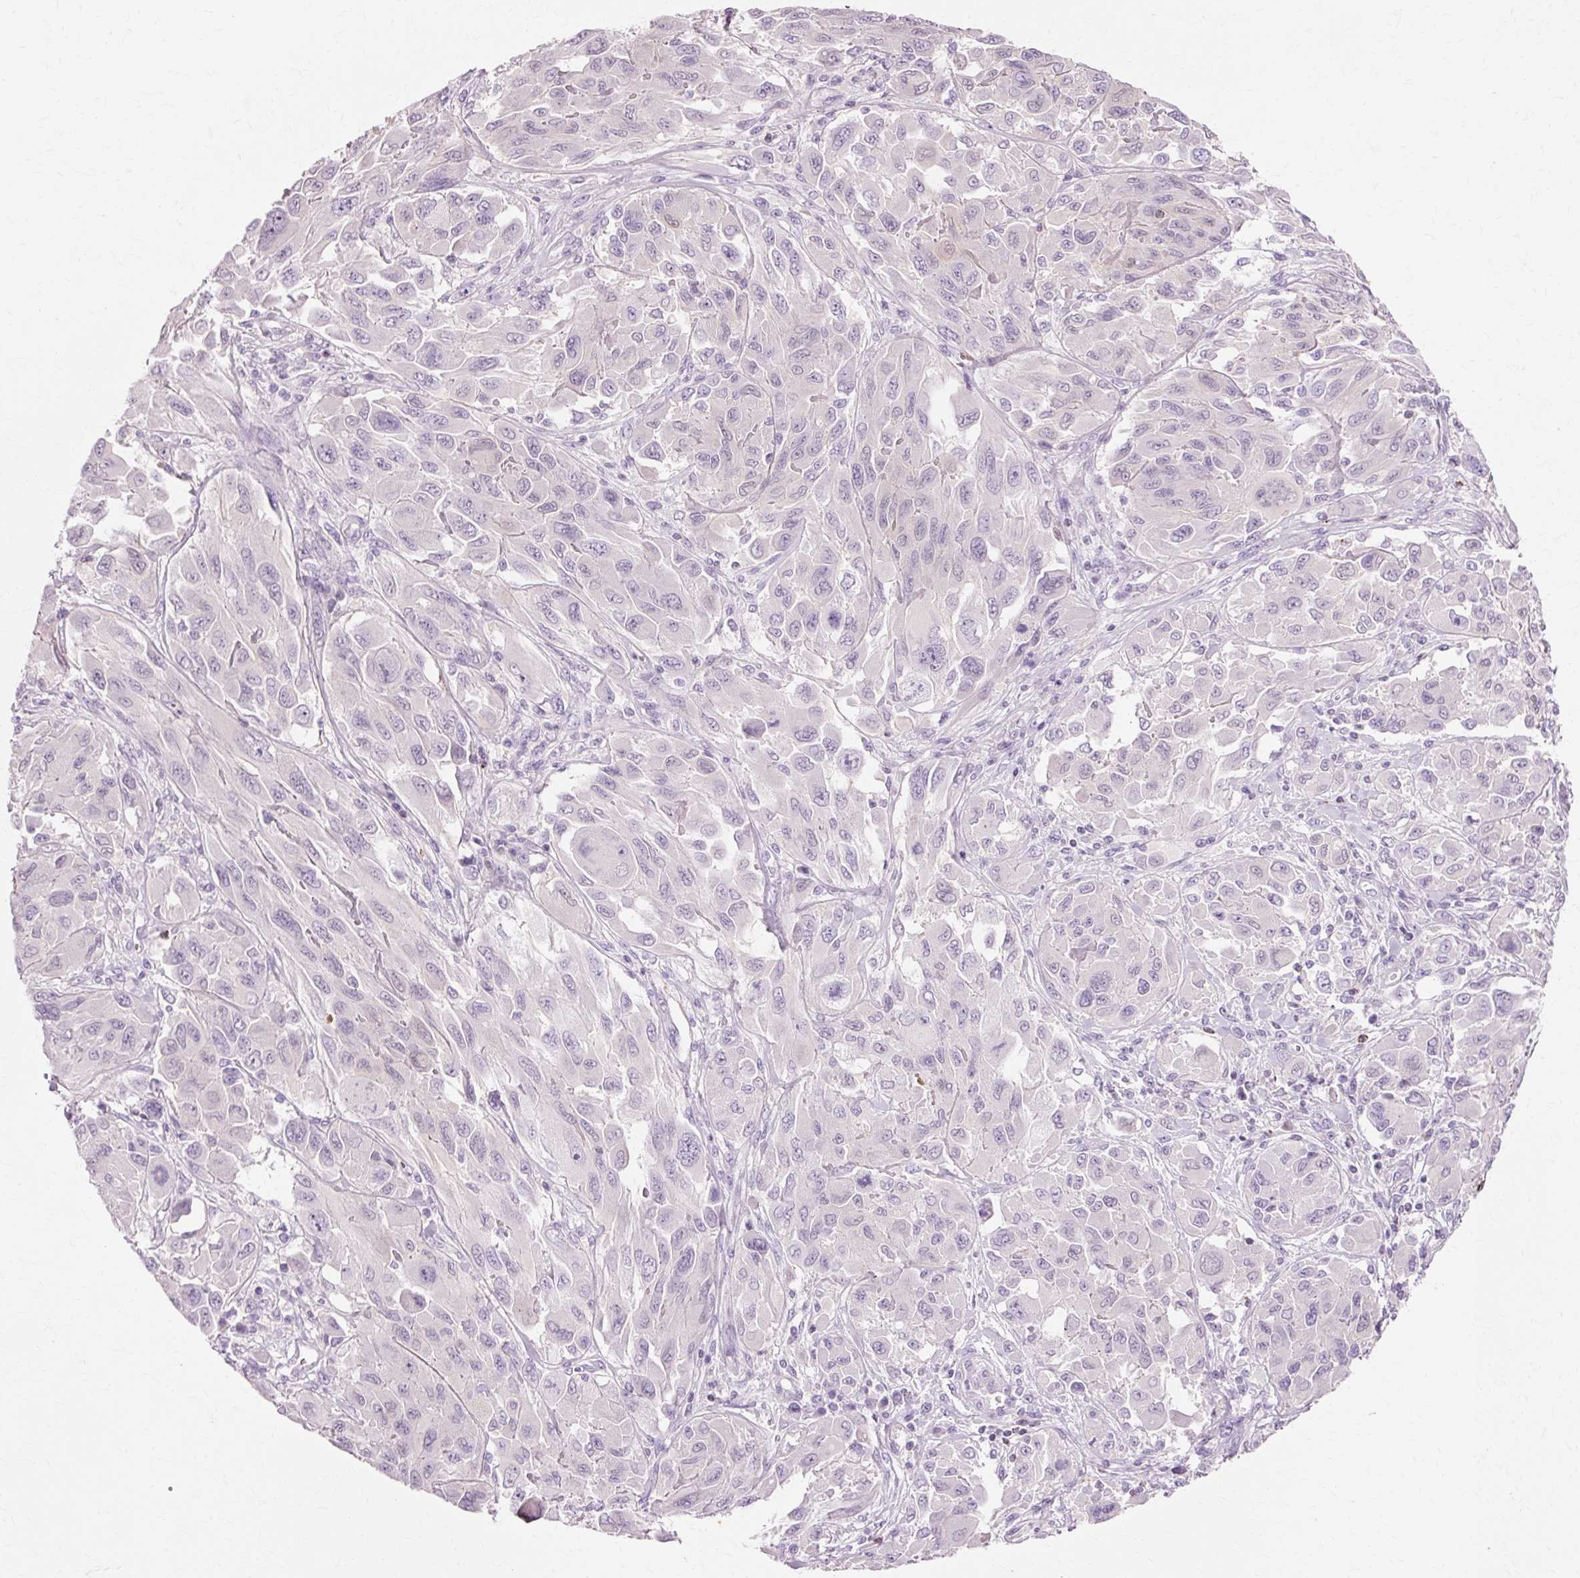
{"staining": {"intensity": "negative", "quantity": "none", "location": "none"}, "tissue": "melanoma", "cell_type": "Tumor cells", "image_type": "cancer", "snomed": [{"axis": "morphology", "description": "Malignant melanoma, NOS"}, {"axis": "topography", "description": "Skin"}], "caption": "IHC image of melanoma stained for a protein (brown), which demonstrates no staining in tumor cells.", "gene": "VN1R2", "patient": {"sex": "female", "age": 91}}